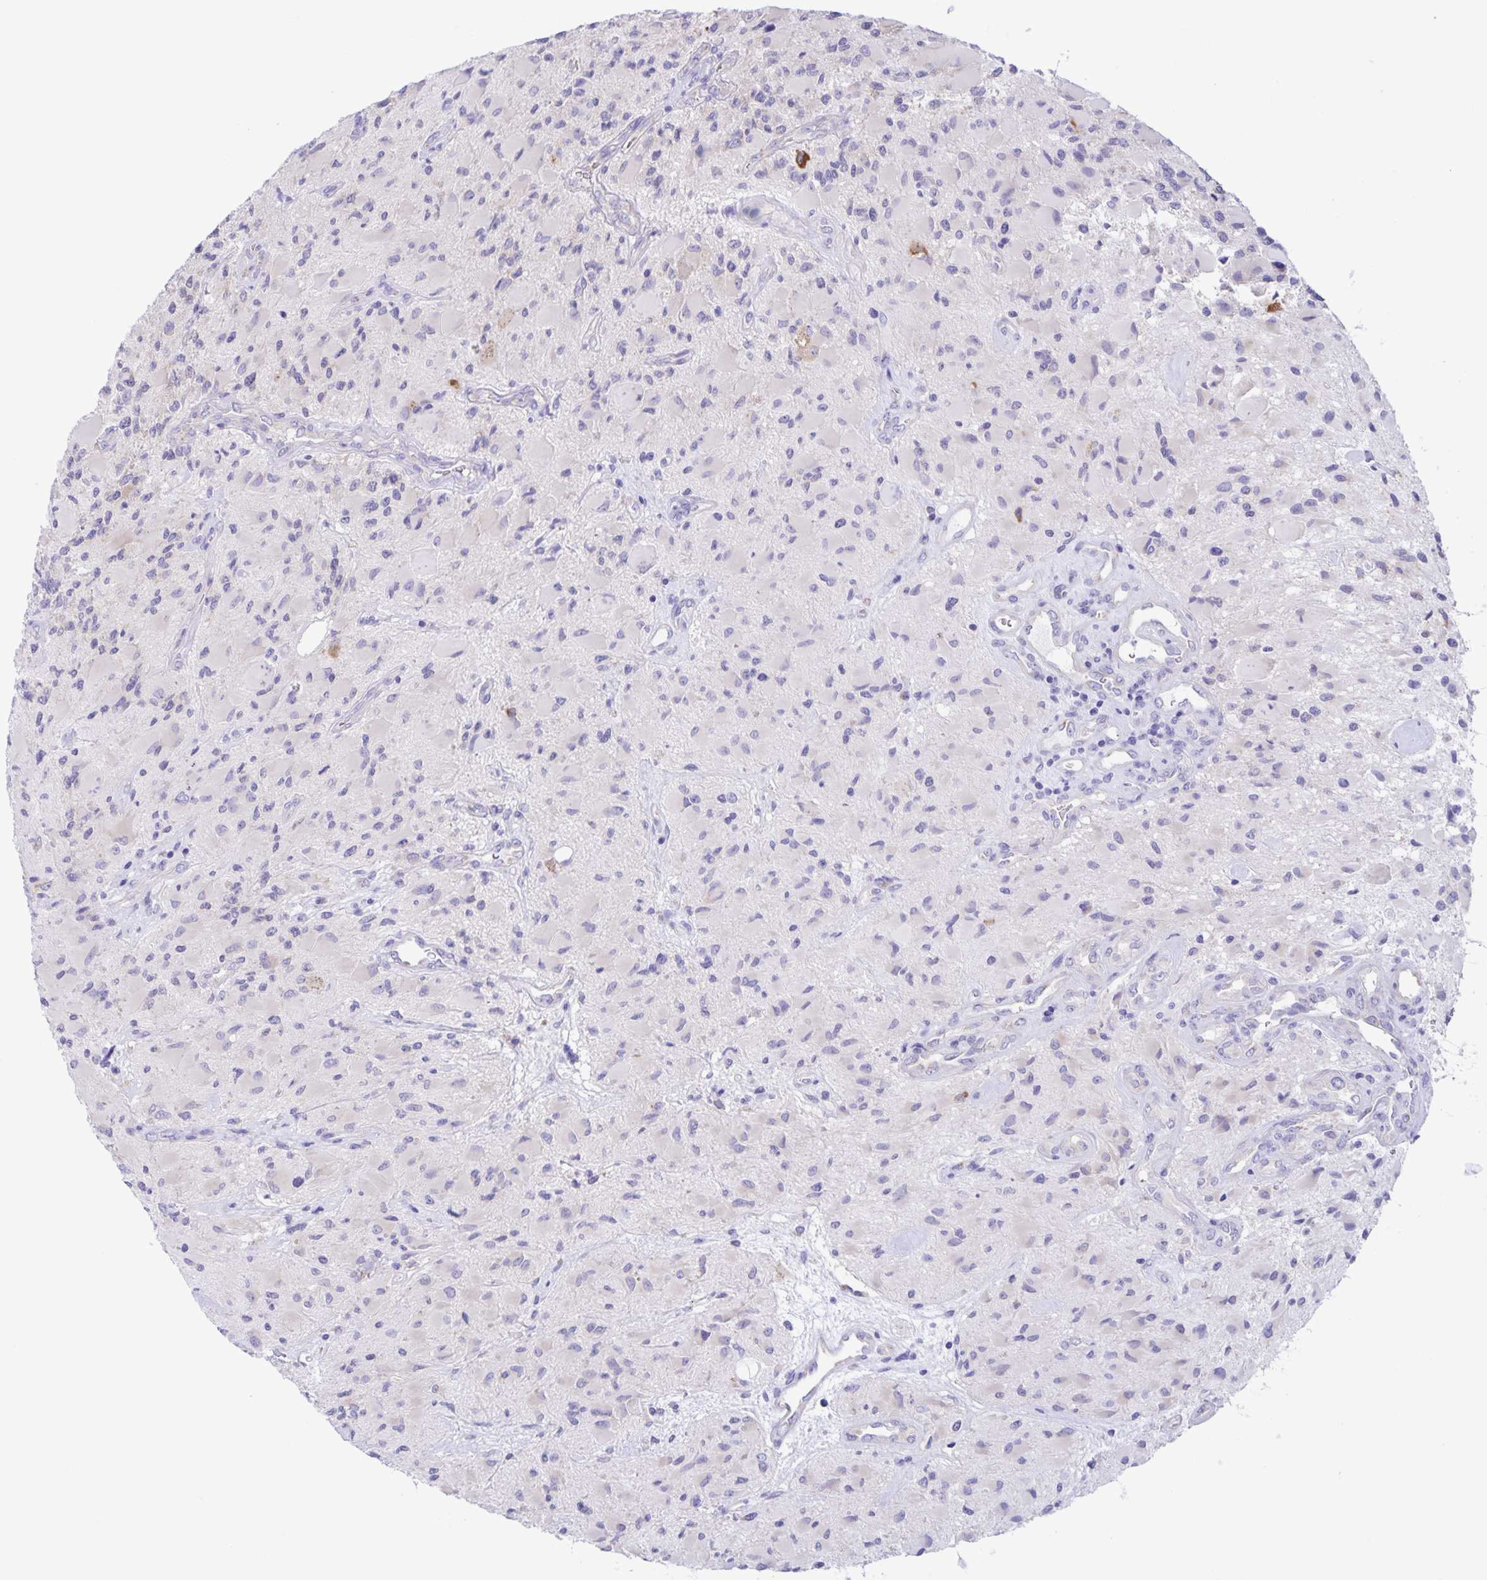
{"staining": {"intensity": "negative", "quantity": "none", "location": "none"}, "tissue": "glioma", "cell_type": "Tumor cells", "image_type": "cancer", "snomed": [{"axis": "morphology", "description": "Glioma, malignant, High grade"}, {"axis": "topography", "description": "Brain"}], "caption": "Photomicrograph shows no significant protein staining in tumor cells of high-grade glioma (malignant).", "gene": "CAPSL", "patient": {"sex": "female", "age": 65}}